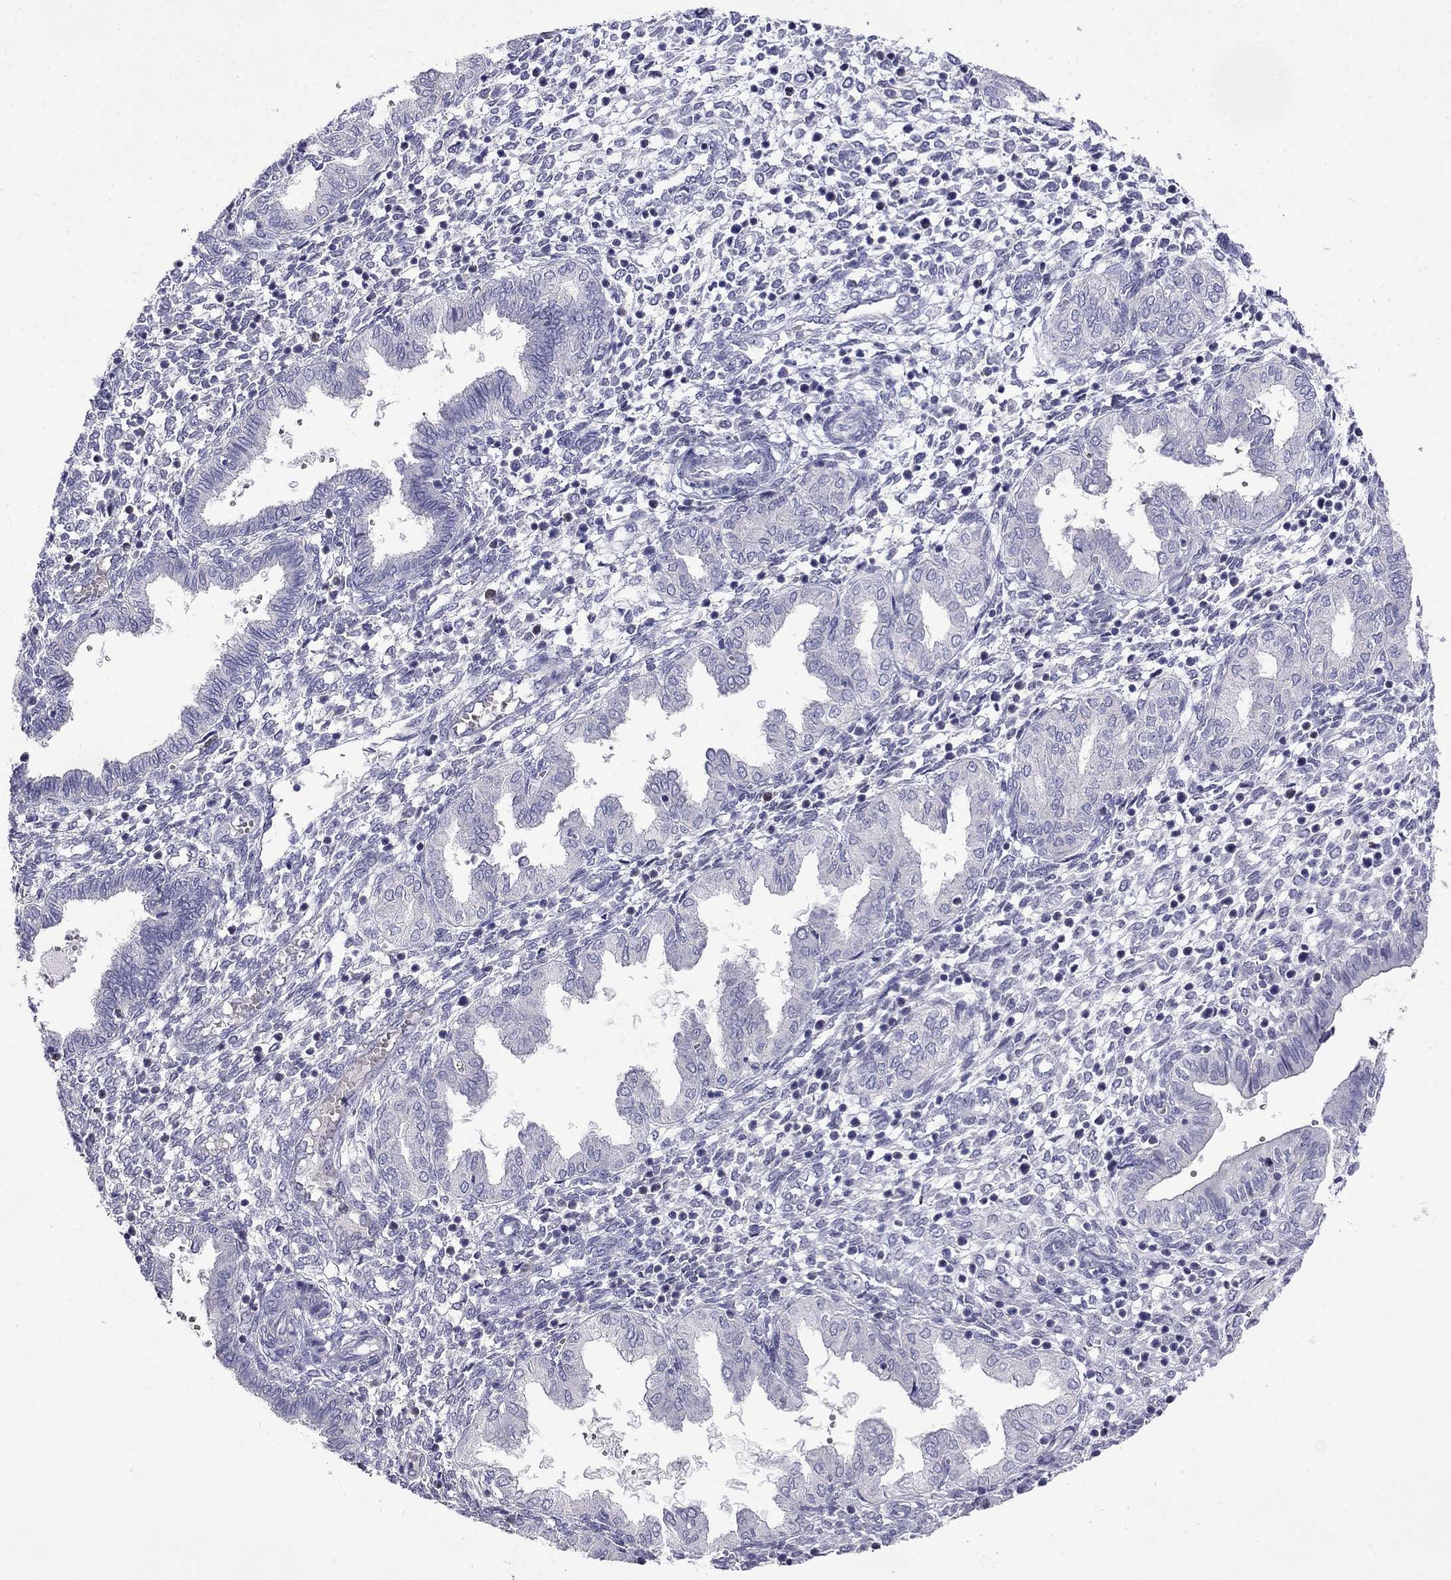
{"staining": {"intensity": "negative", "quantity": "none", "location": "none"}, "tissue": "endometrium", "cell_type": "Cells in endometrial stroma", "image_type": "normal", "snomed": [{"axis": "morphology", "description": "Normal tissue, NOS"}, {"axis": "topography", "description": "Endometrium"}], "caption": "Cells in endometrial stroma are negative for brown protein staining in unremarkable endometrium. (Brightfield microscopy of DAB immunohistochemistry (IHC) at high magnification).", "gene": "PRR18", "patient": {"sex": "female", "age": 43}}